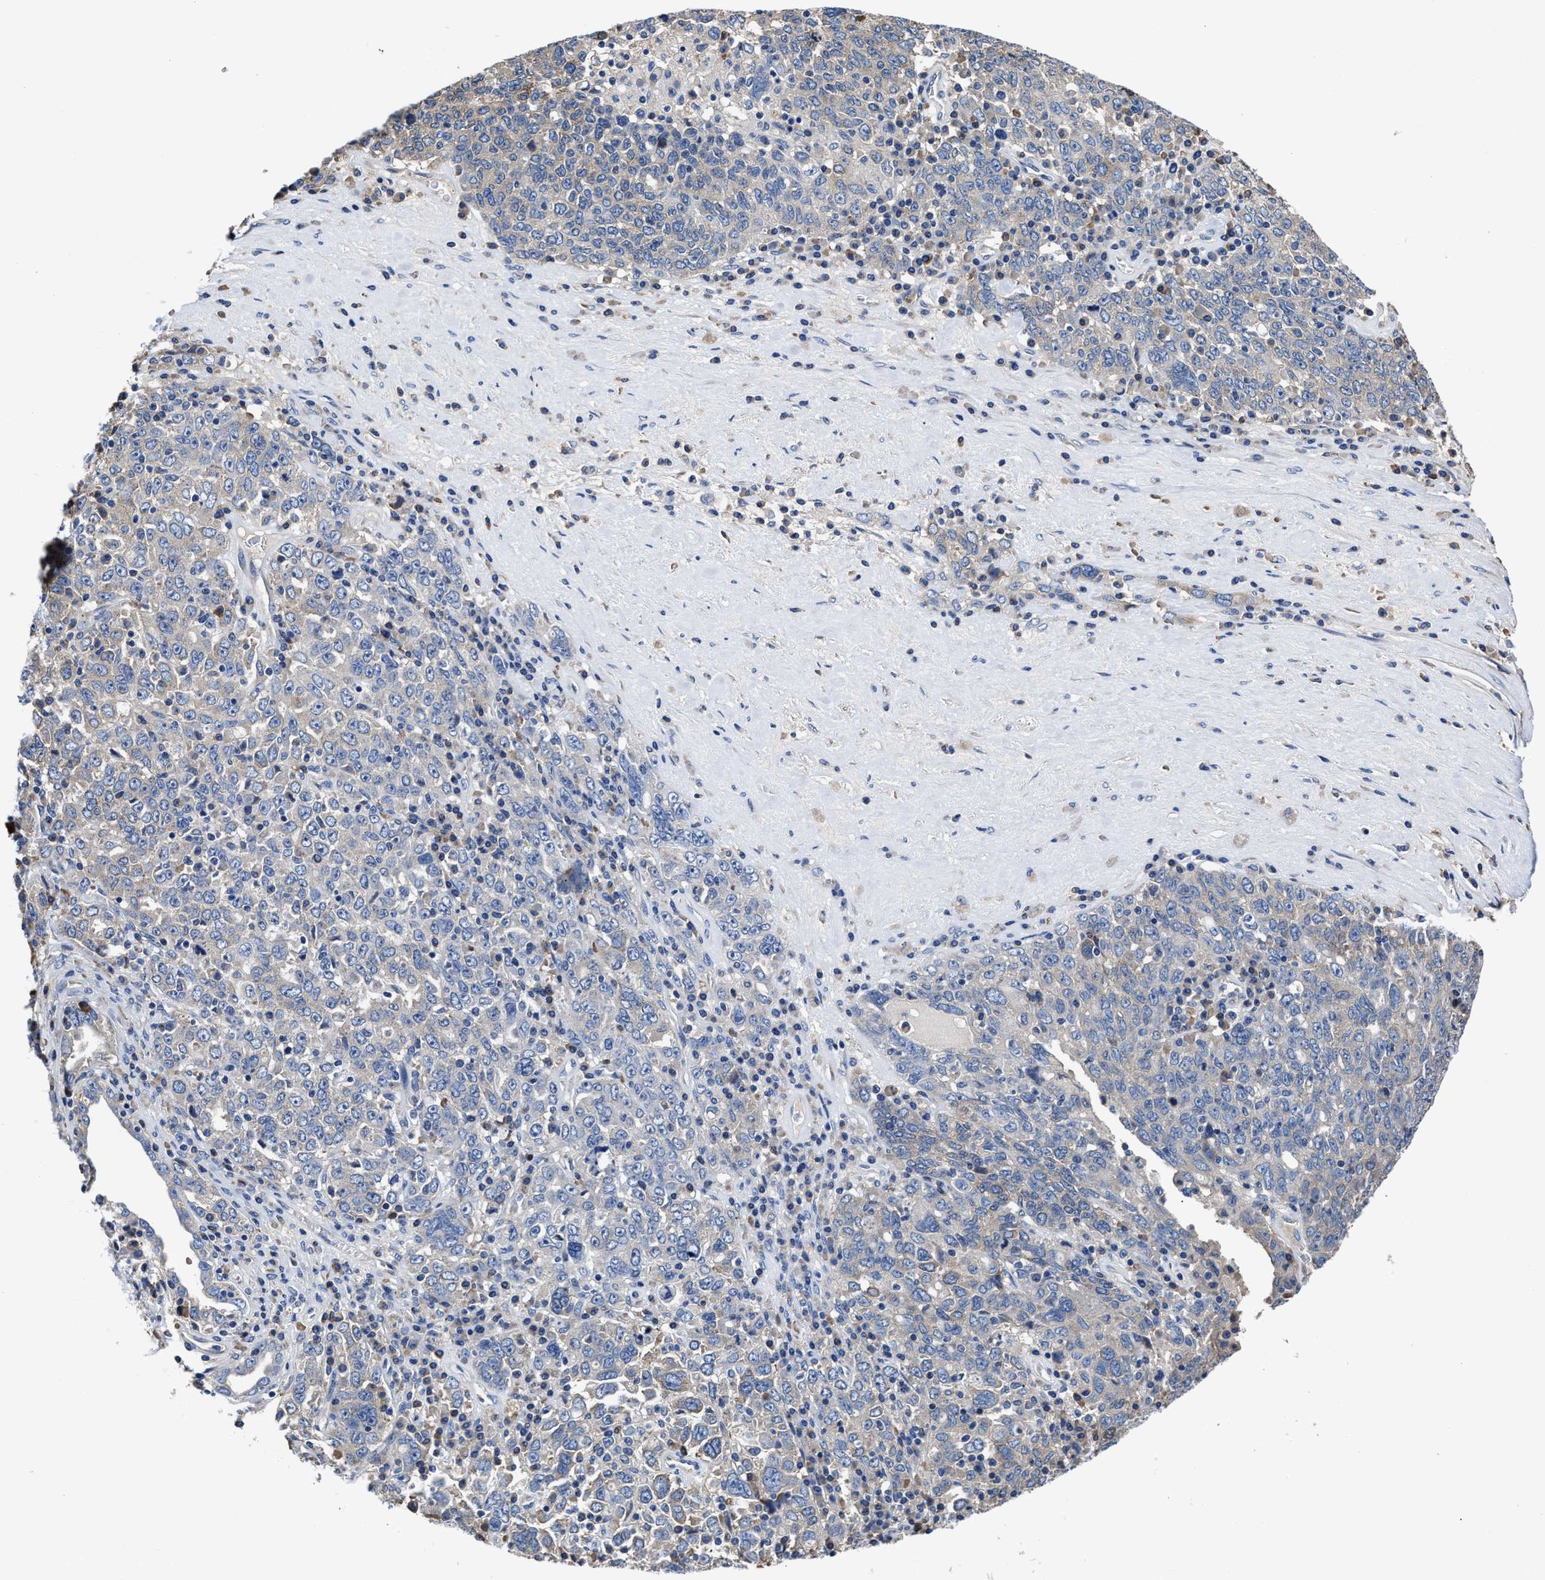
{"staining": {"intensity": "weak", "quantity": "<25%", "location": "cytoplasmic/membranous"}, "tissue": "ovarian cancer", "cell_type": "Tumor cells", "image_type": "cancer", "snomed": [{"axis": "morphology", "description": "Carcinoma, endometroid"}, {"axis": "topography", "description": "Ovary"}], "caption": "Immunohistochemistry (IHC) image of human endometroid carcinoma (ovarian) stained for a protein (brown), which exhibits no staining in tumor cells.", "gene": "SRPK2", "patient": {"sex": "female", "age": 62}}